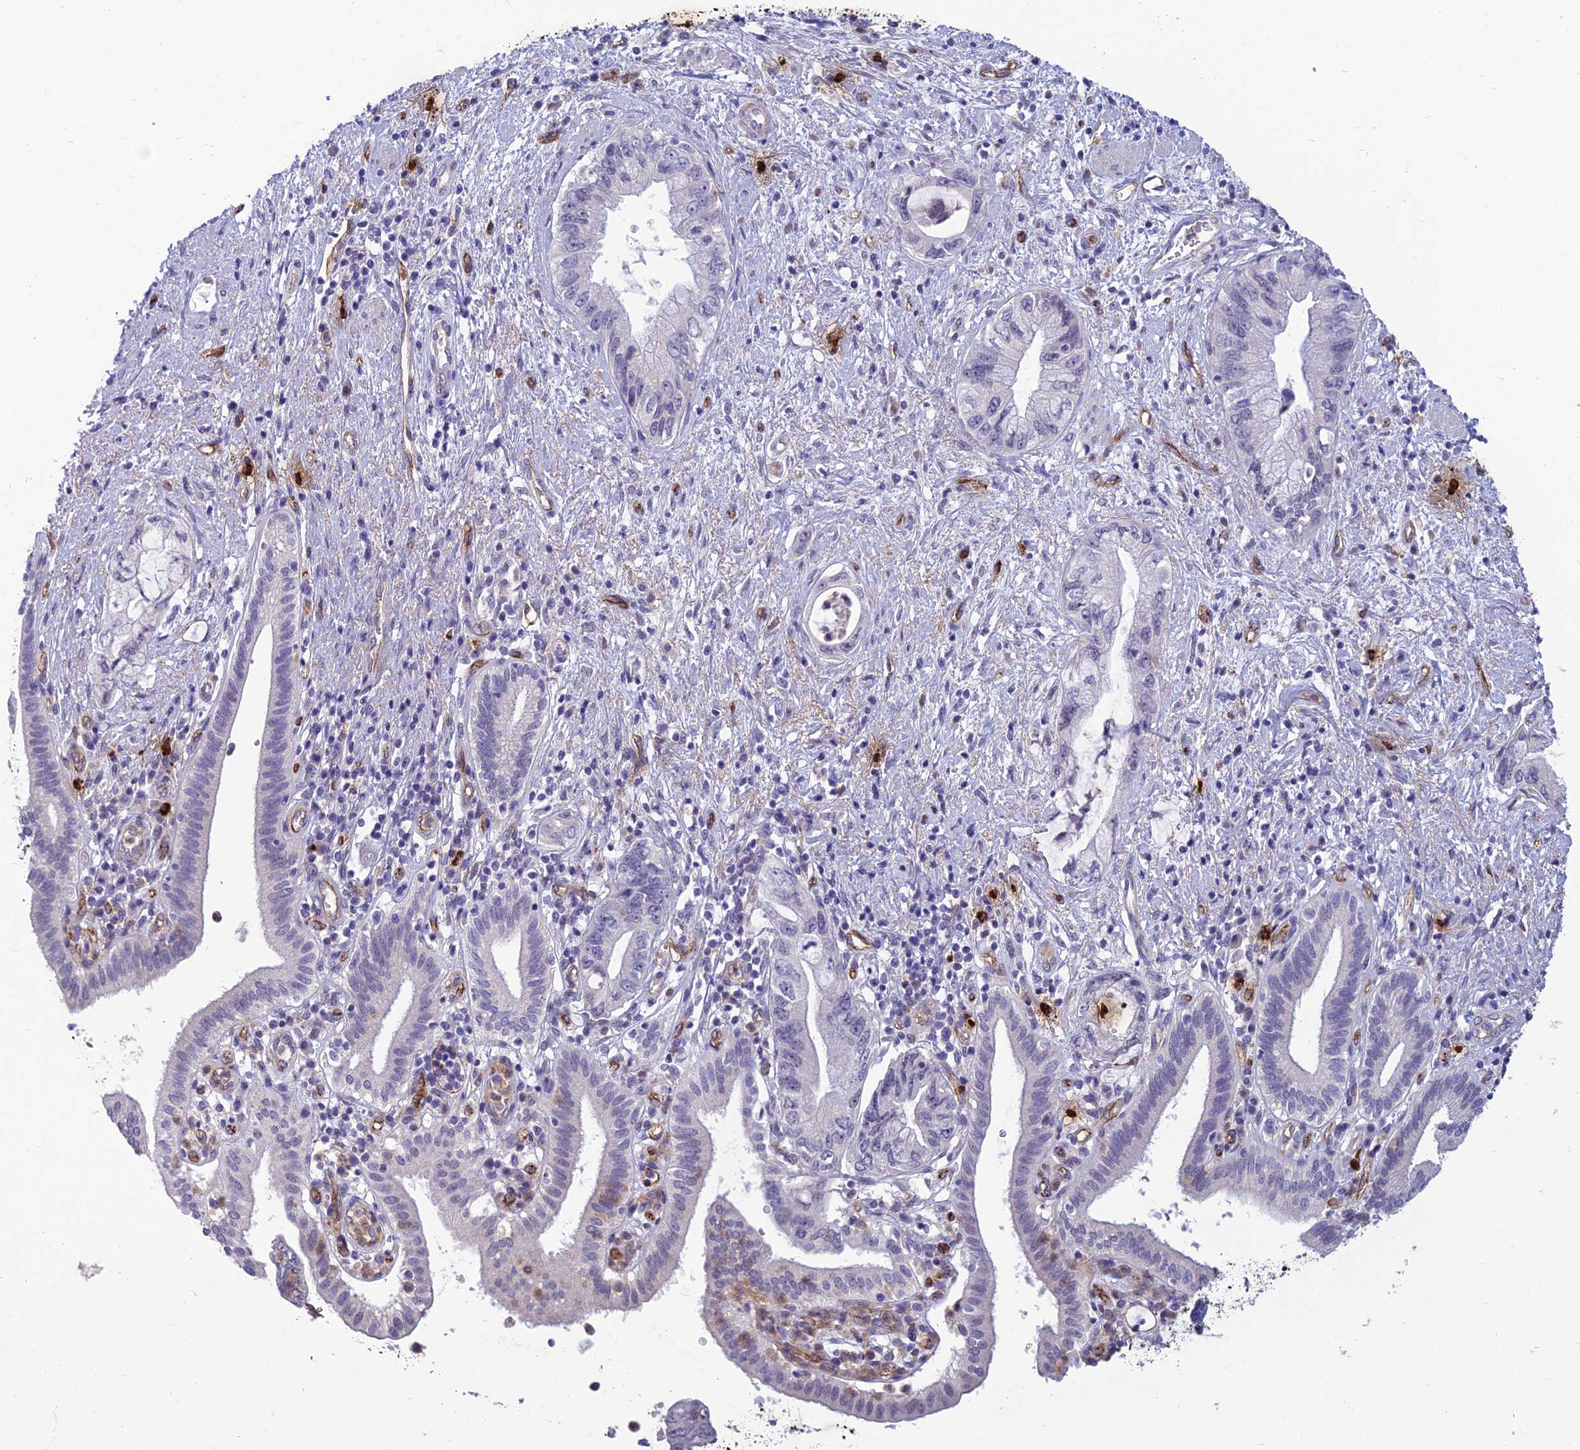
{"staining": {"intensity": "negative", "quantity": "none", "location": "none"}, "tissue": "pancreatic cancer", "cell_type": "Tumor cells", "image_type": "cancer", "snomed": [{"axis": "morphology", "description": "Adenocarcinoma, NOS"}, {"axis": "topography", "description": "Pancreas"}], "caption": "This image is of pancreatic cancer (adenocarcinoma) stained with immunohistochemistry to label a protein in brown with the nuclei are counter-stained blue. There is no staining in tumor cells. The staining is performed using DAB (3,3'-diaminobenzidine) brown chromogen with nuclei counter-stained in using hematoxylin.", "gene": "BBS7", "patient": {"sex": "female", "age": 73}}